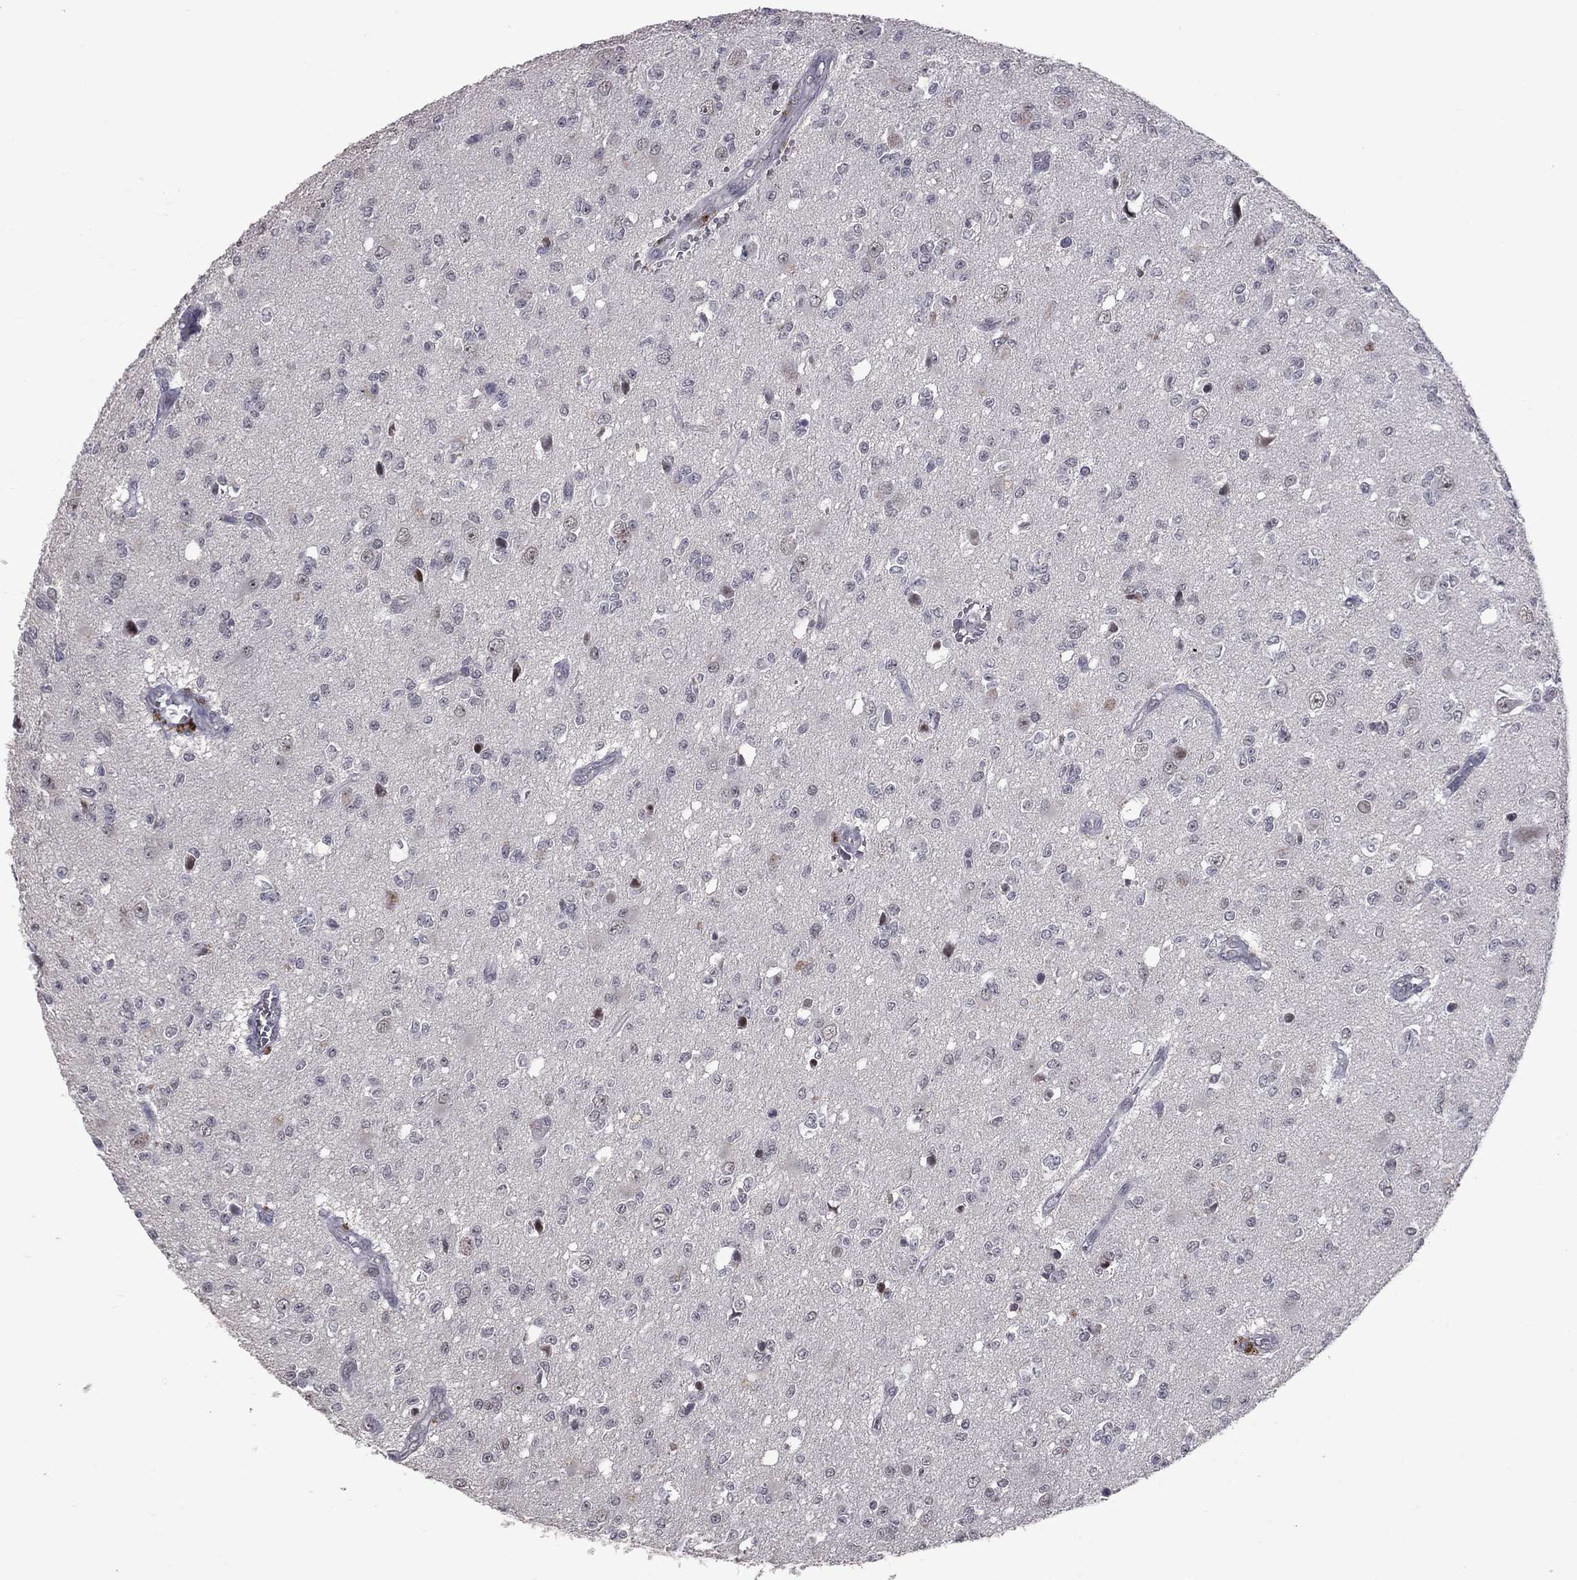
{"staining": {"intensity": "negative", "quantity": "none", "location": "none"}, "tissue": "glioma", "cell_type": "Tumor cells", "image_type": "cancer", "snomed": [{"axis": "morphology", "description": "Glioma, malignant, Low grade"}, {"axis": "topography", "description": "Brain"}], "caption": "Tumor cells show no significant positivity in malignant glioma (low-grade). (Brightfield microscopy of DAB (3,3'-diaminobenzidine) immunohistochemistry (IHC) at high magnification).", "gene": "DSG4", "patient": {"sex": "female", "age": 45}}